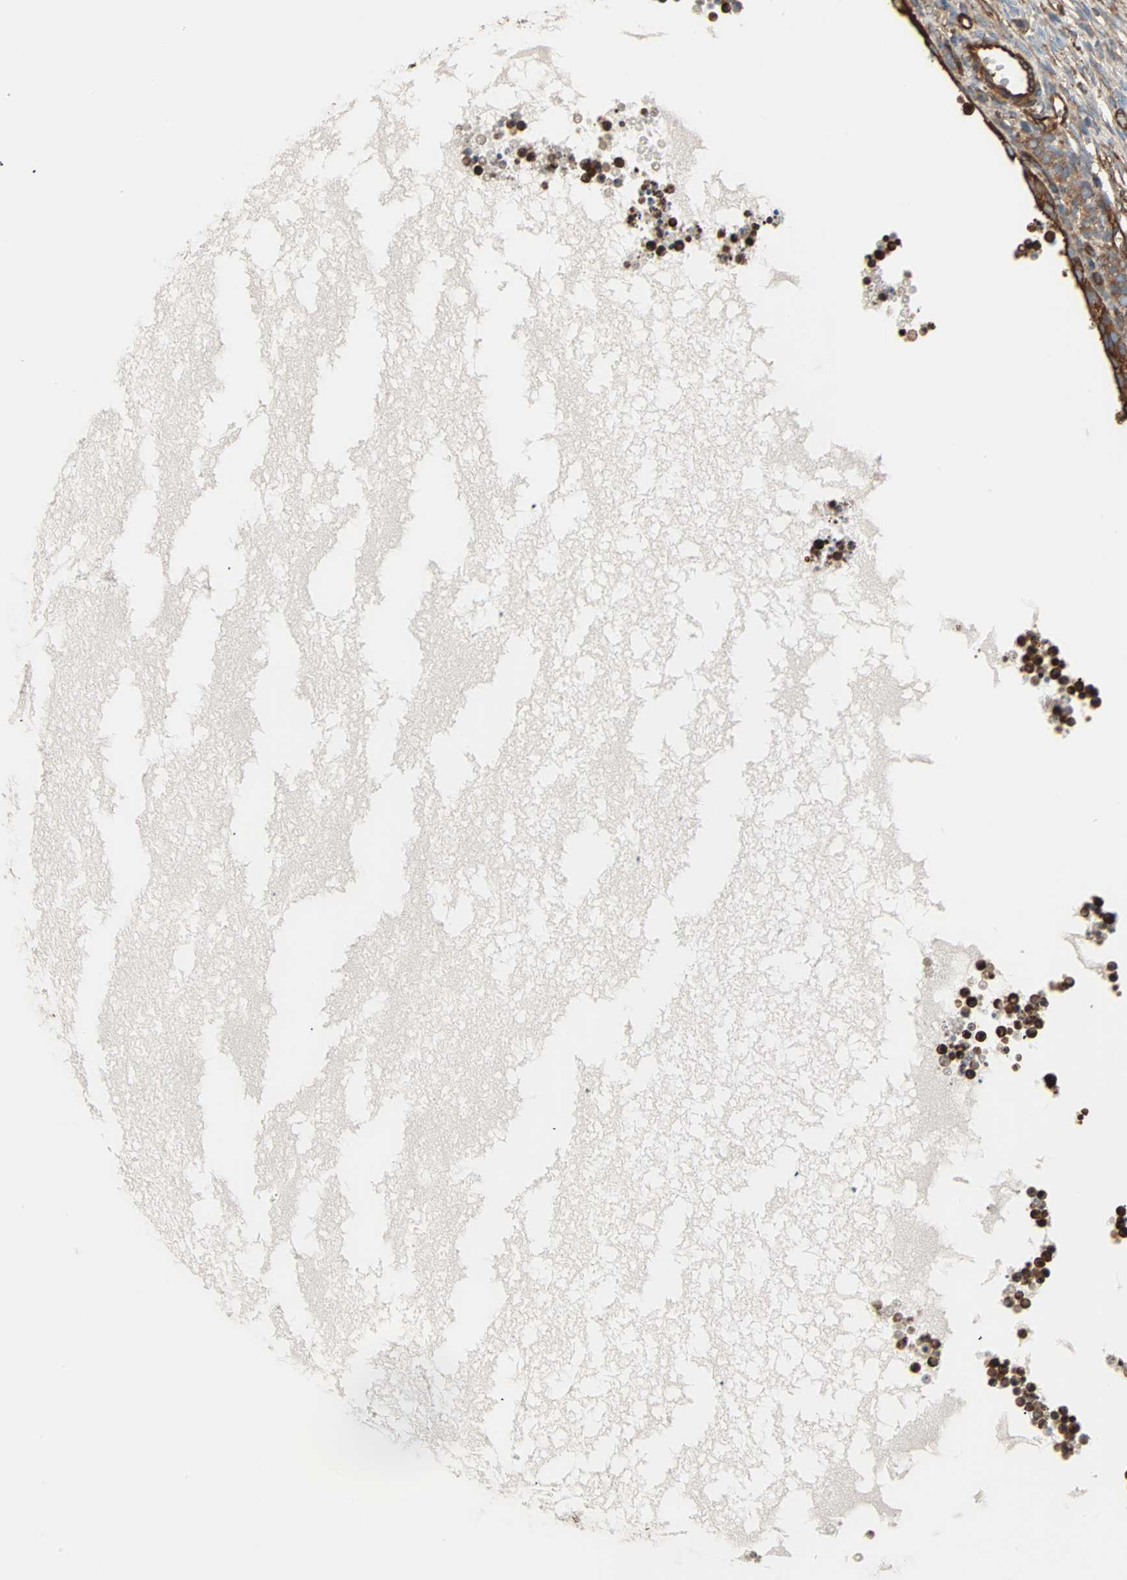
{"staining": {"intensity": "moderate", "quantity": "25%-75%", "location": "cytoplasmic/membranous"}, "tissue": "ovary", "cell_type": "Ovarian stroma cells", "image_type": "normal", "snomed": [{"axis": "morphology", "description": "Normal tissue, NOS"}, {"axis": "topography", "description": "Ovary"}], "caption": "Moderate cytoplasmic/membranous protein positivity is appreciated in approximately 25%-75% of ovarian stroma cells in ovary.", "gene": "GALNT10", "patient": {"sex": "female", "age": 35}}